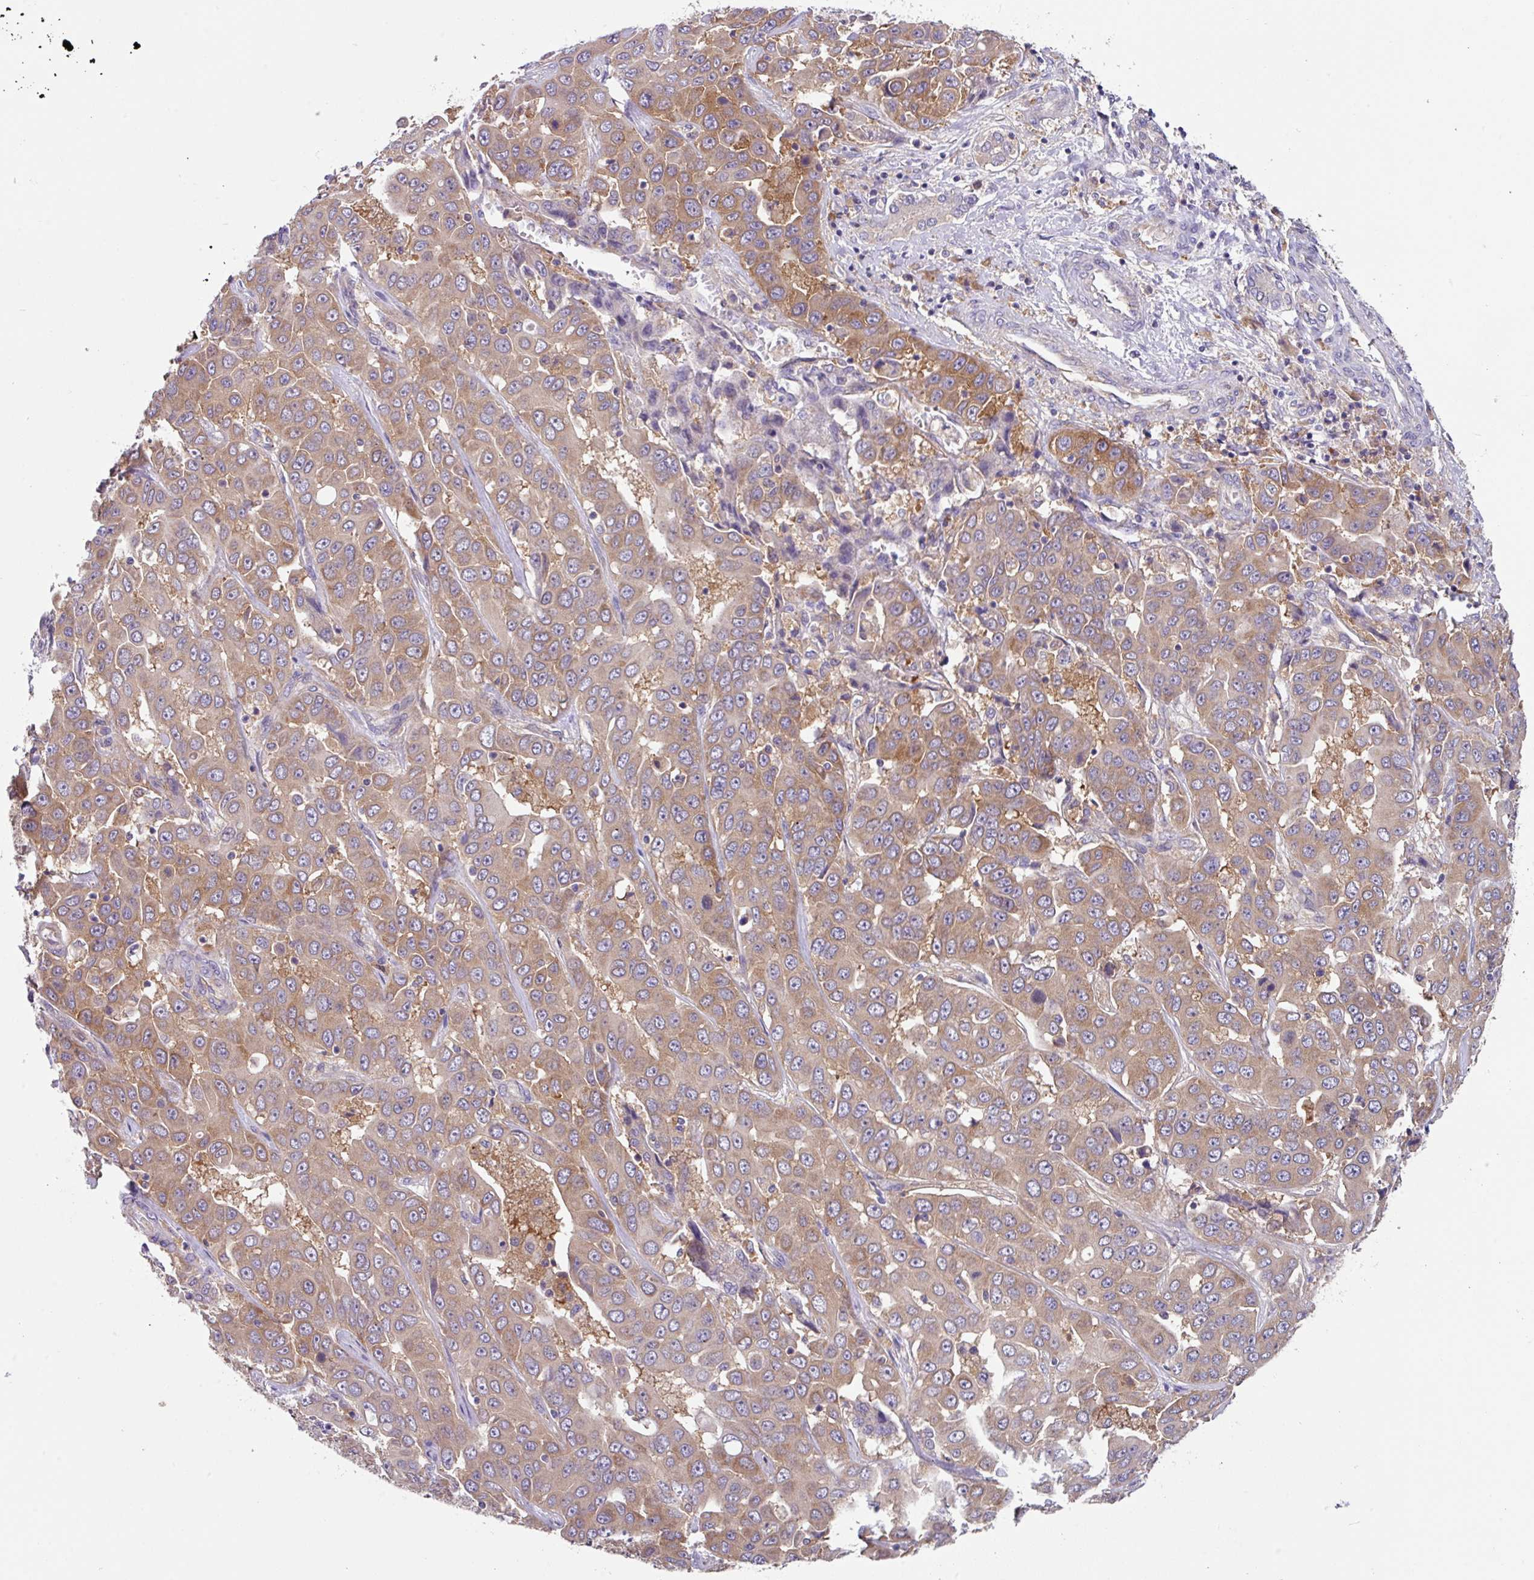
{"staining": {"intensity": "moderate", "quantity": ">75%", "location": "cytoplasmic/membranous"}, "tissue": "liver cancer", "cell_type": "Tumor cells", "image_type": "cancer", "snomed": [{"axis": "morphology", "description": "Cholangiocarcinoma"}, {"axis": "topography", "description": "Liver"}], "caption": "DAB (3,3'-diaminobenzidine) immunohistochemical staining of human cholangiocarcinoma (liver) exhibits moderate cytoplasmic/membranous protein staining in about >75% of tumor cells.", "gene": "EIF4B", "patient": {"sex": "female", "age": 52}}